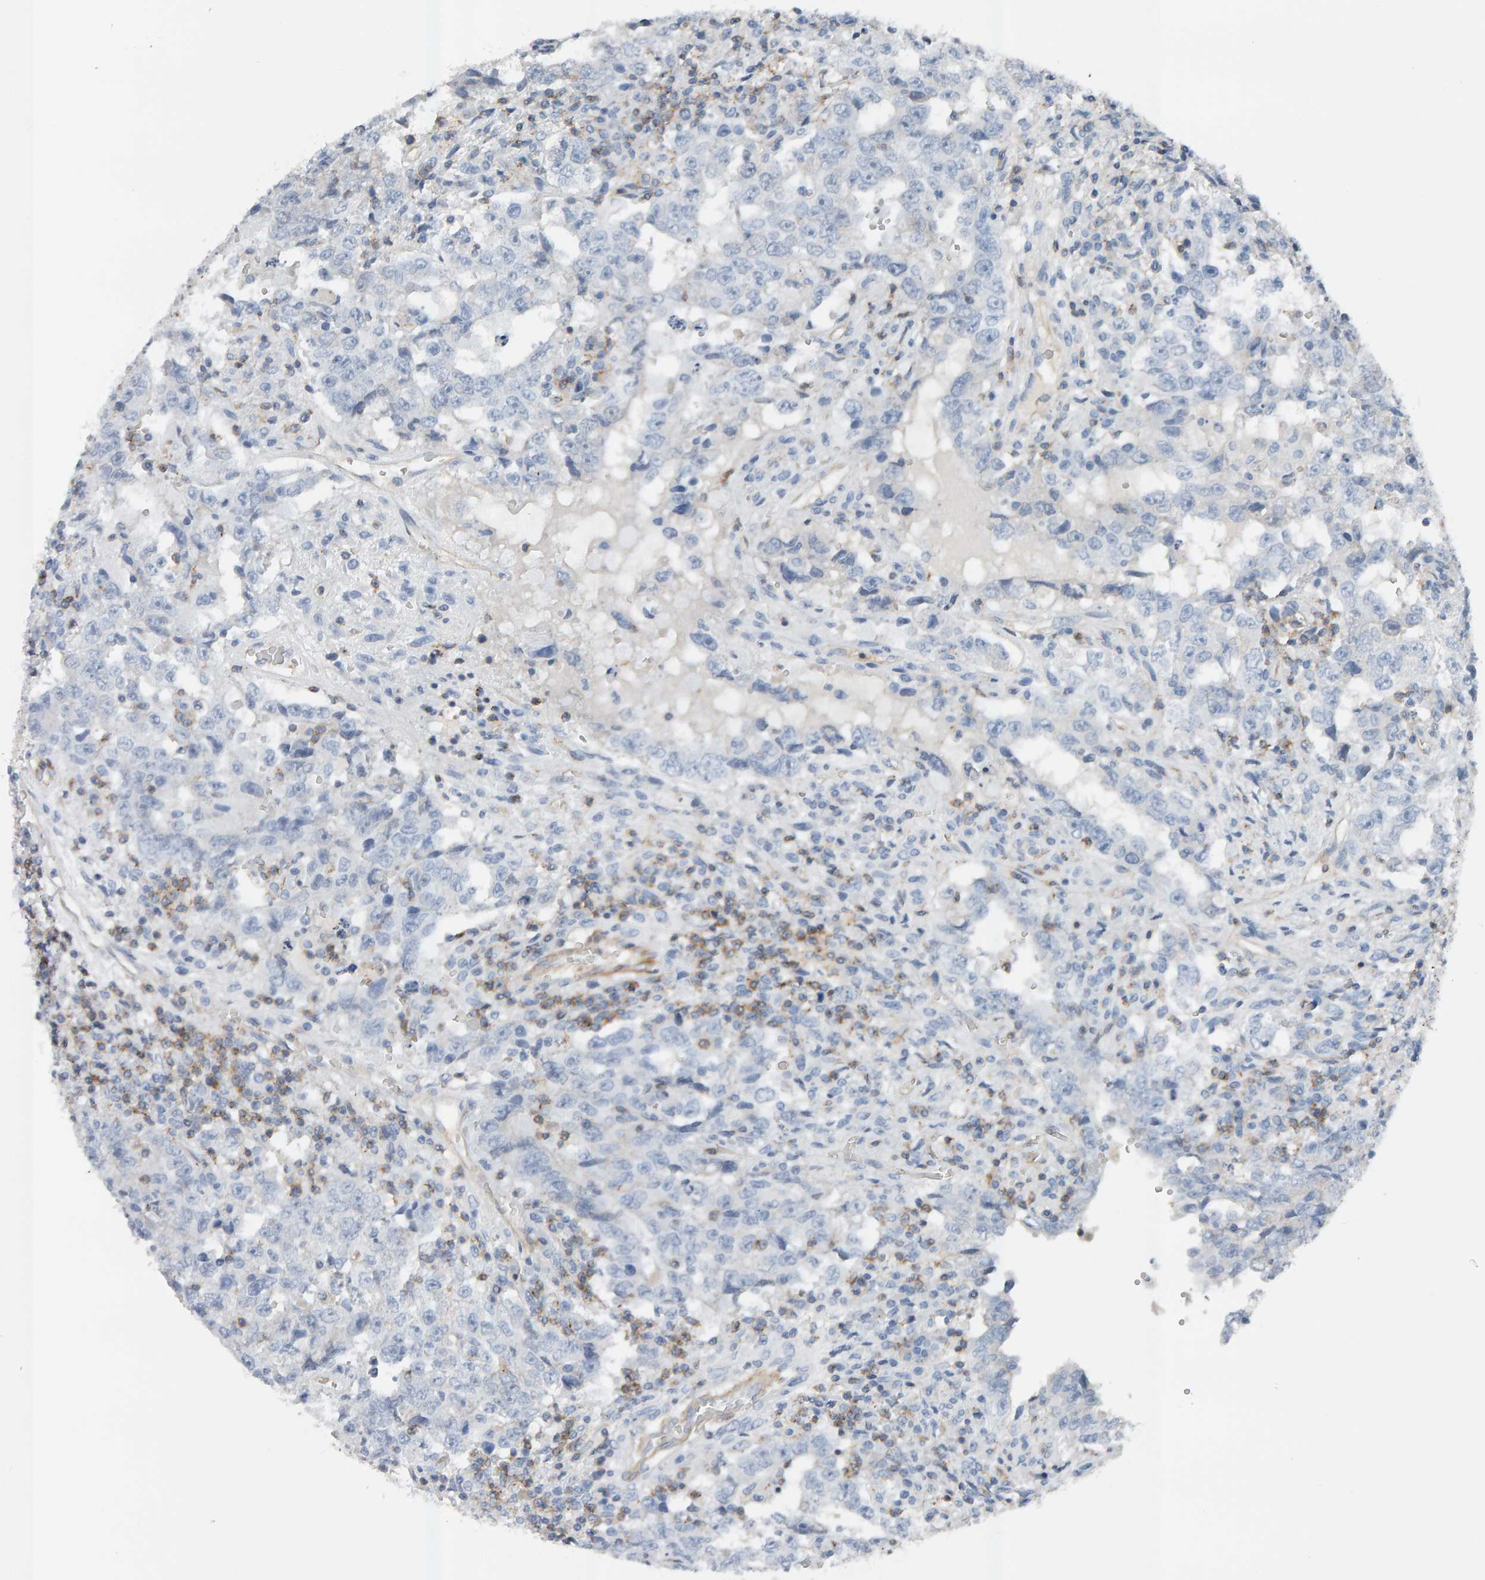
{"staining": {"intensity": "negative", "quantity": "none", "location": "none"}, "tissue": "testis cancer", "cell_type": "Tumor cells", "image_type": "cancer", "snomed": [{"axis": "morphology", "description": "Carcinoma, Embryonal, NOS"}, {"axis": "topography", "description": "Testis"}], "caption": "A micrograph of testis cancer stained for a protein demonstrates no brown staining in tumor cells.", "gene": "FYN", "patient": {"sex": "male", "age": 26}}